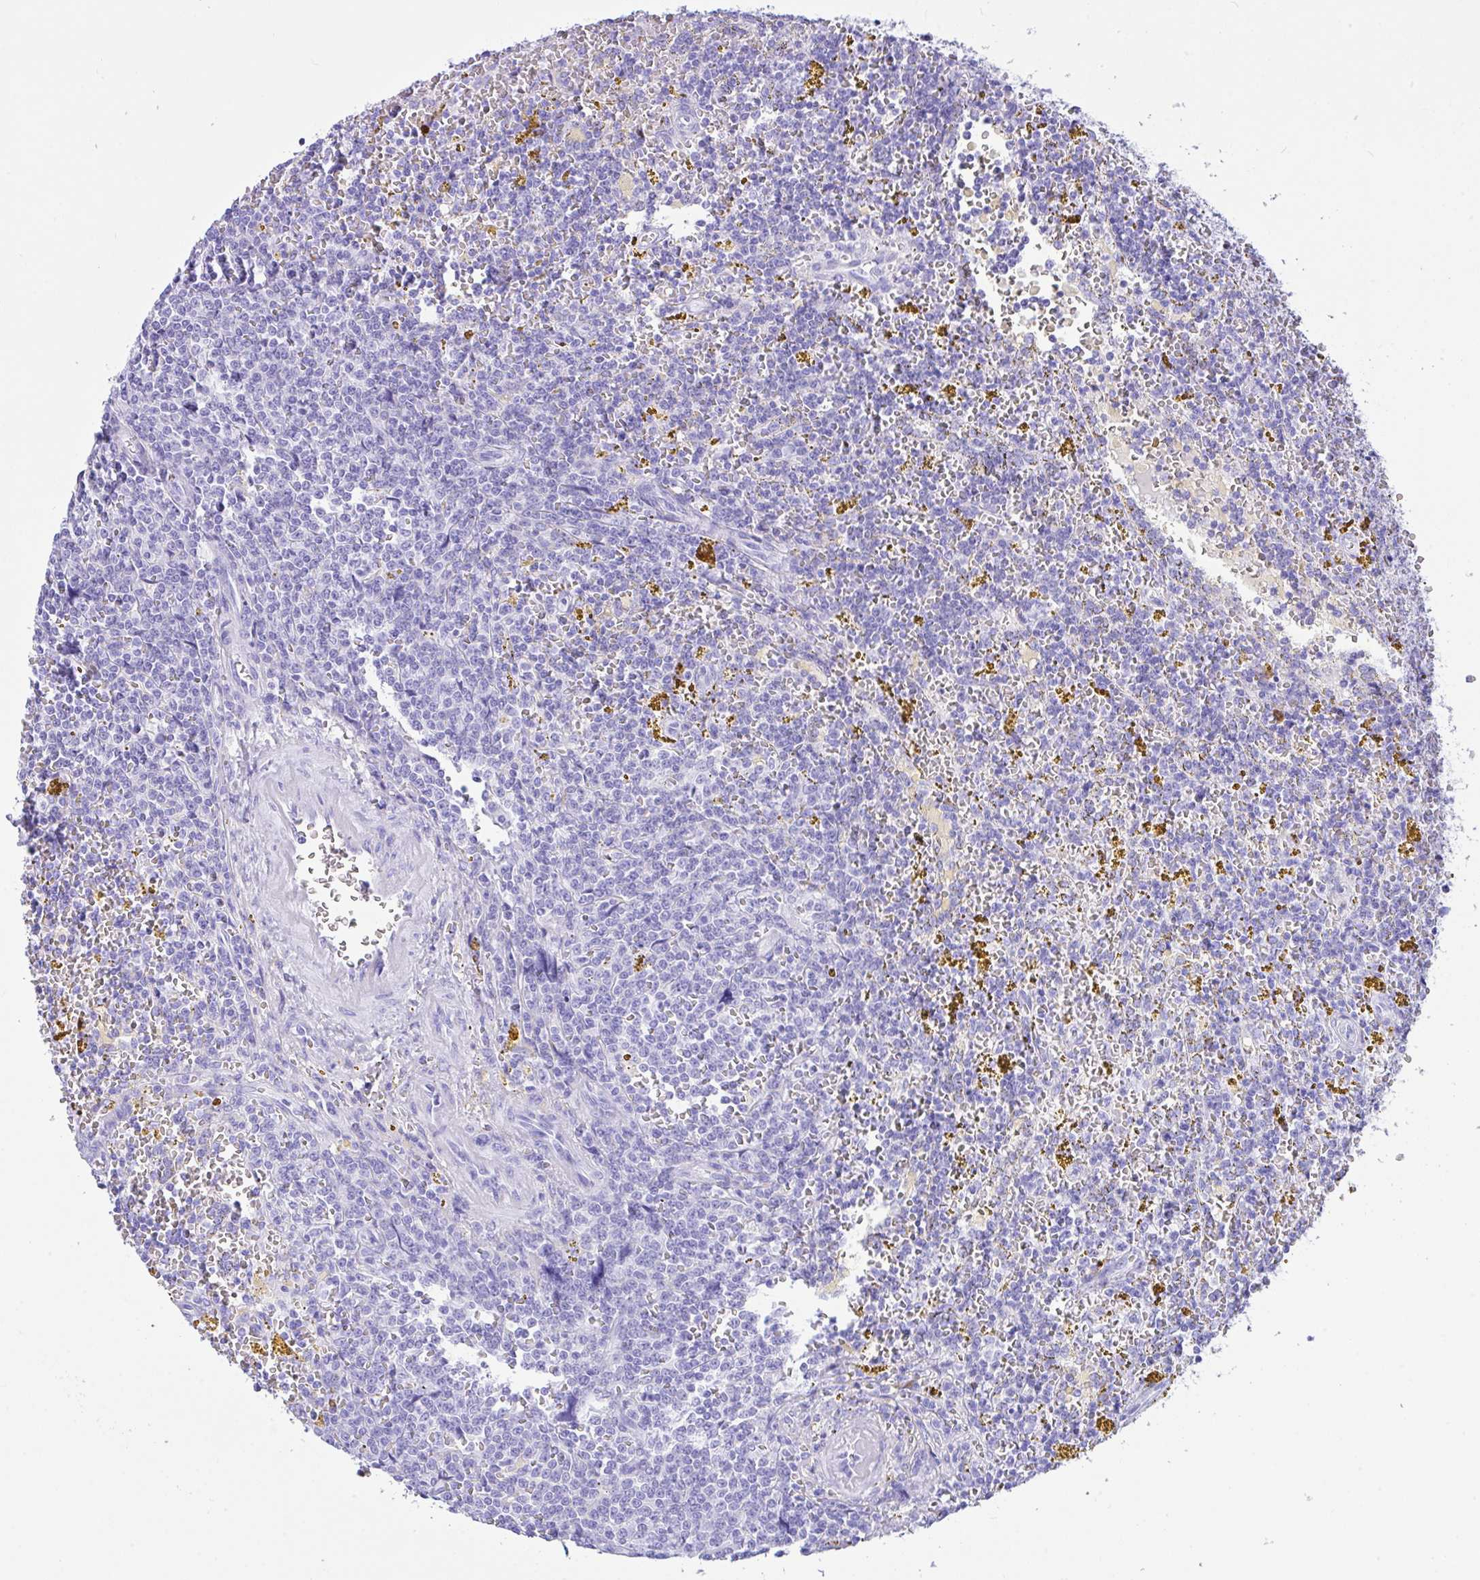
{"staining": {"intensity": "negative", "quantity": "none", "location": "none"}, "tissue": "lymphoma", "cell_type": "Tumor cells", "image_type": "cancer", "snomed": [{"axis": "morphology", "description": "Malignant lymphoma, non-Hodgkin's type, Low grade"}, {"axis": "topography", "description": "Spleen"}, {"axis": "topography", "description": "Lymph node"}], "caption": "Tumor cells show no significant expression in lymphoma.", "gene": "BEST4", "patient": {"sex": "female", "age": 66}}